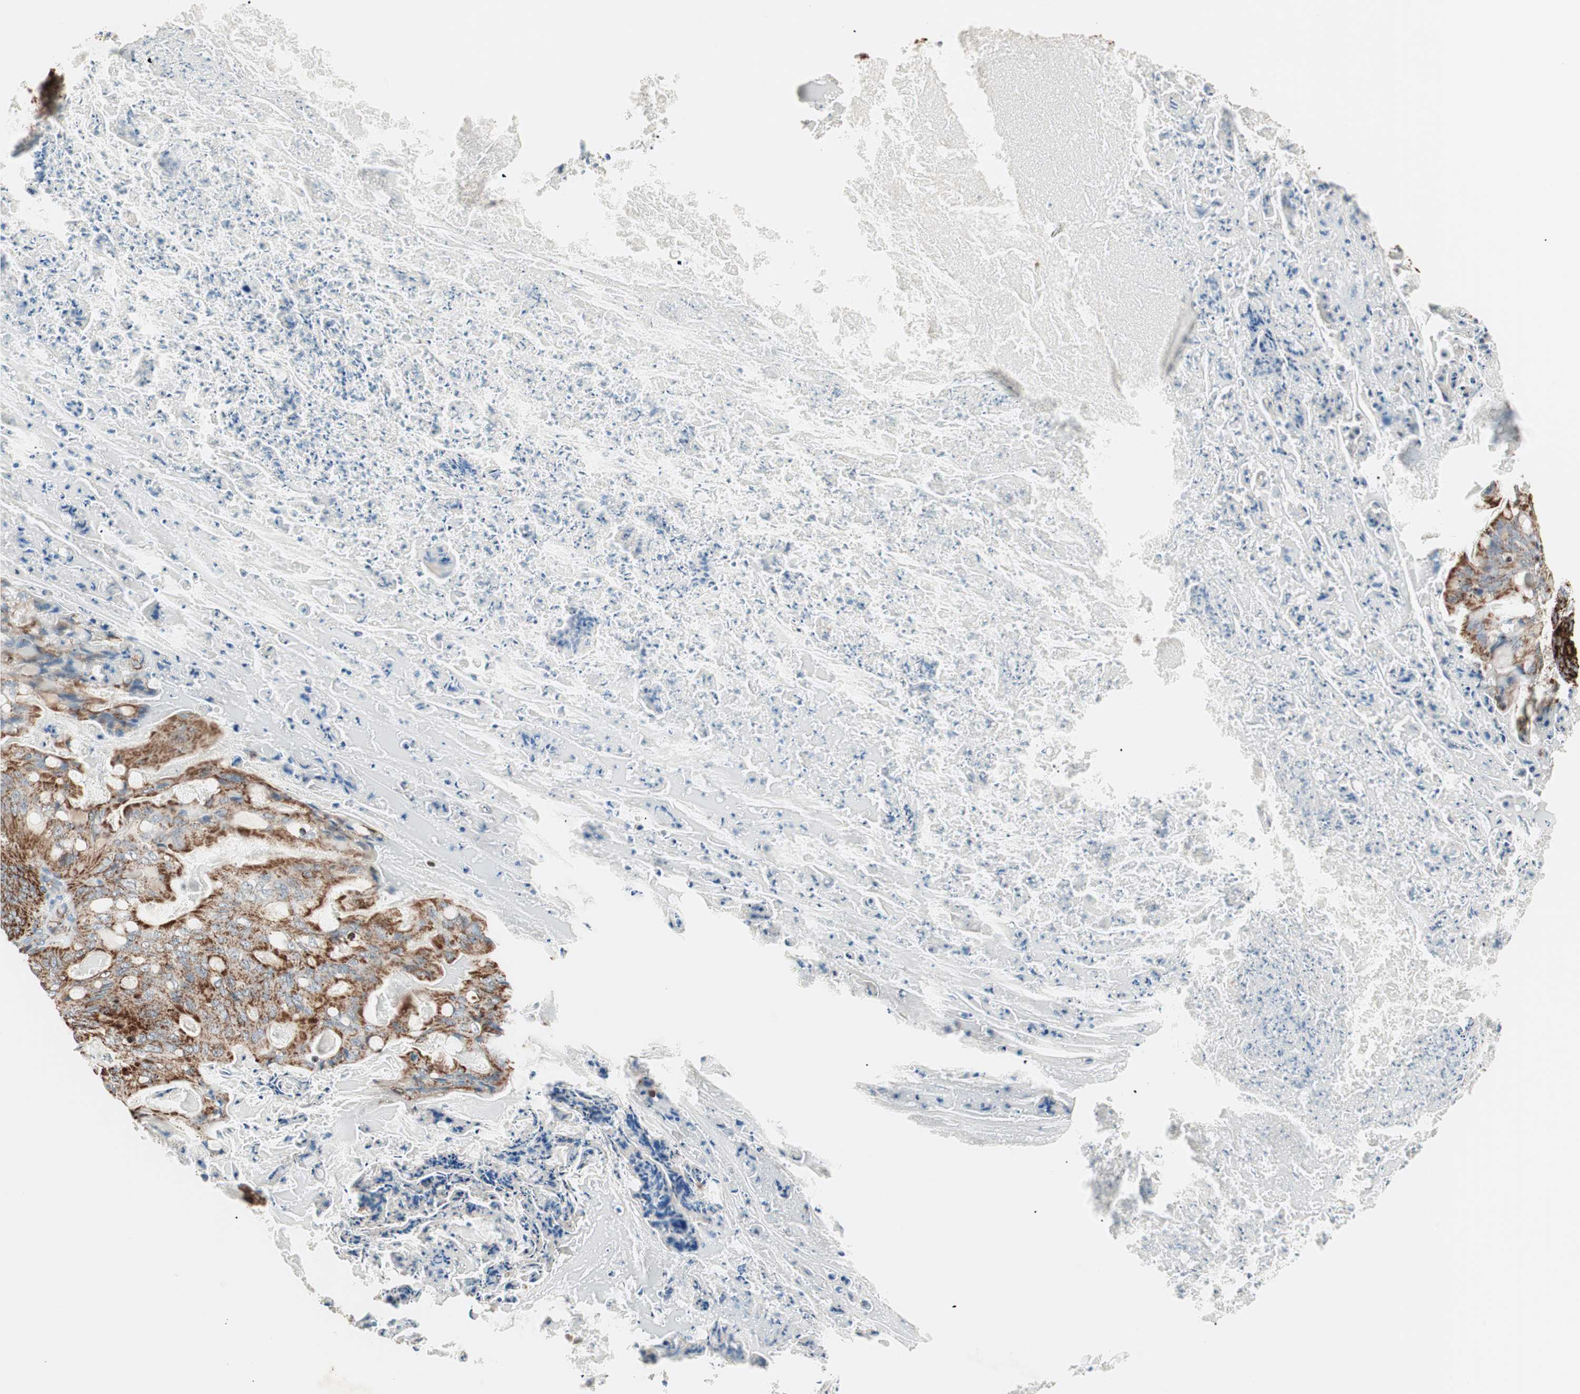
{"staining": {"intensity": "strong", "quantity": ">75%", "location": "cytoplasmic/membranous"}, "tissue": "ovarian cancer", "cell_type": "Tumor cells", "image_type": "cancer", "snomed": [{"axis": "morphology", "description": "Cystadenocarcinoma, mucinous, NOS"}, {"axis": "topography", "description": "Ovary"}], "caption": "A high-resolution histopathology image shows immunohistochemistry (IHC) staining of ovarian cancer (mucinous cystadenocarcinoma), which displays strong cytoplasmic/membranous positivity in approximately >75% of tumor cells.", "gene": "TOMM22", "patient": {"sex": "female", "age": 36}}